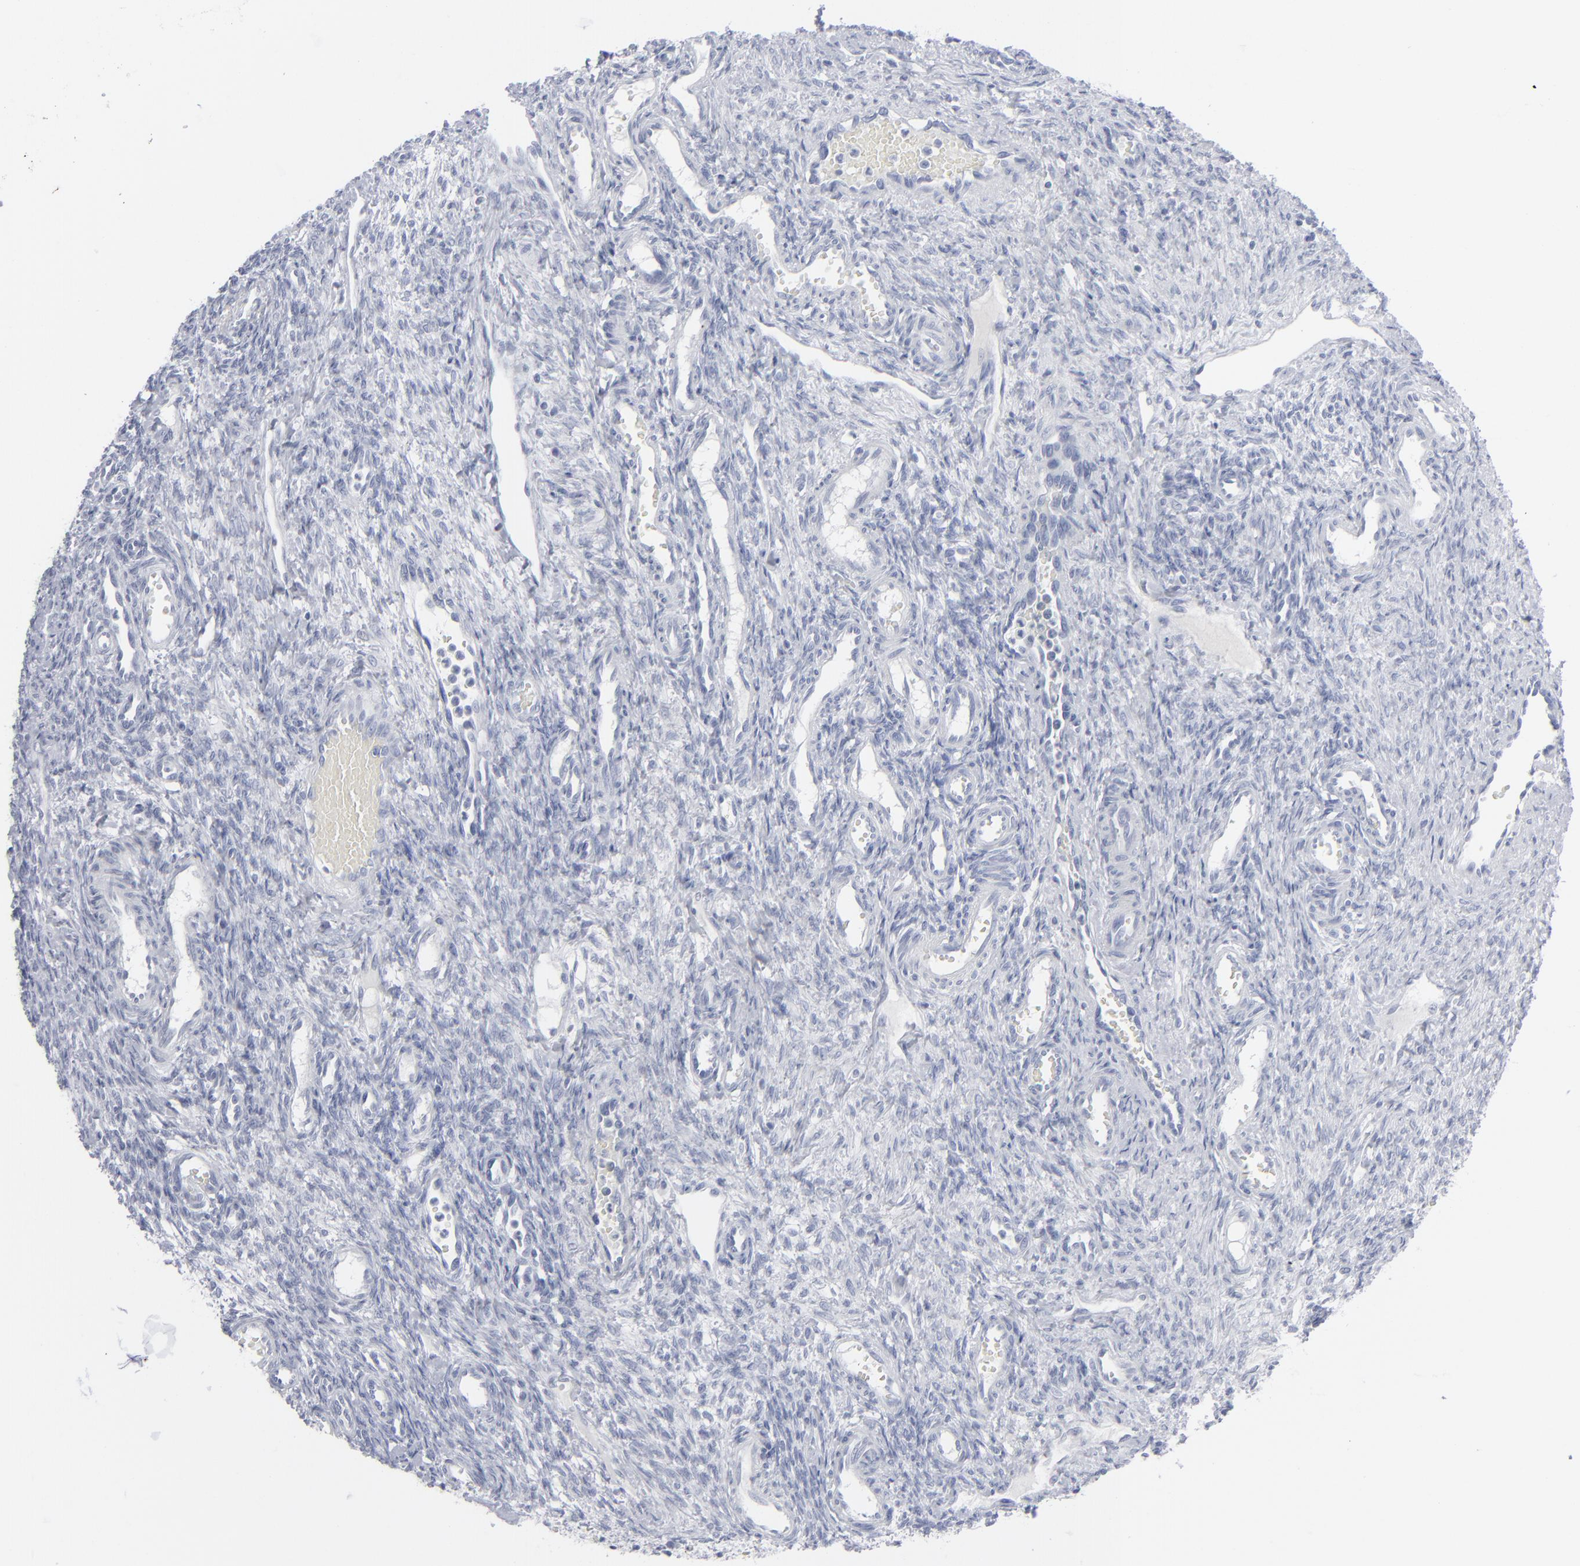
{"staining": {"intensity": "negative", "quantity": "none", "location": "none"}, "tissue": "ovary", "cell_type": "Follicle cells", "image_type": "normal", "snomed": [{"axis": "morphology", "description": "Normal tissue, NOS"}, {"axis": "topography", "description": "Ovary"}], "caption": "A high-resolution micrograph shows immunohistochemistry staining of benign ovary, which shows no significant staining in follicle cells.", "gene": "MSLN", "patient": {"sex": "female", "age": 33}}